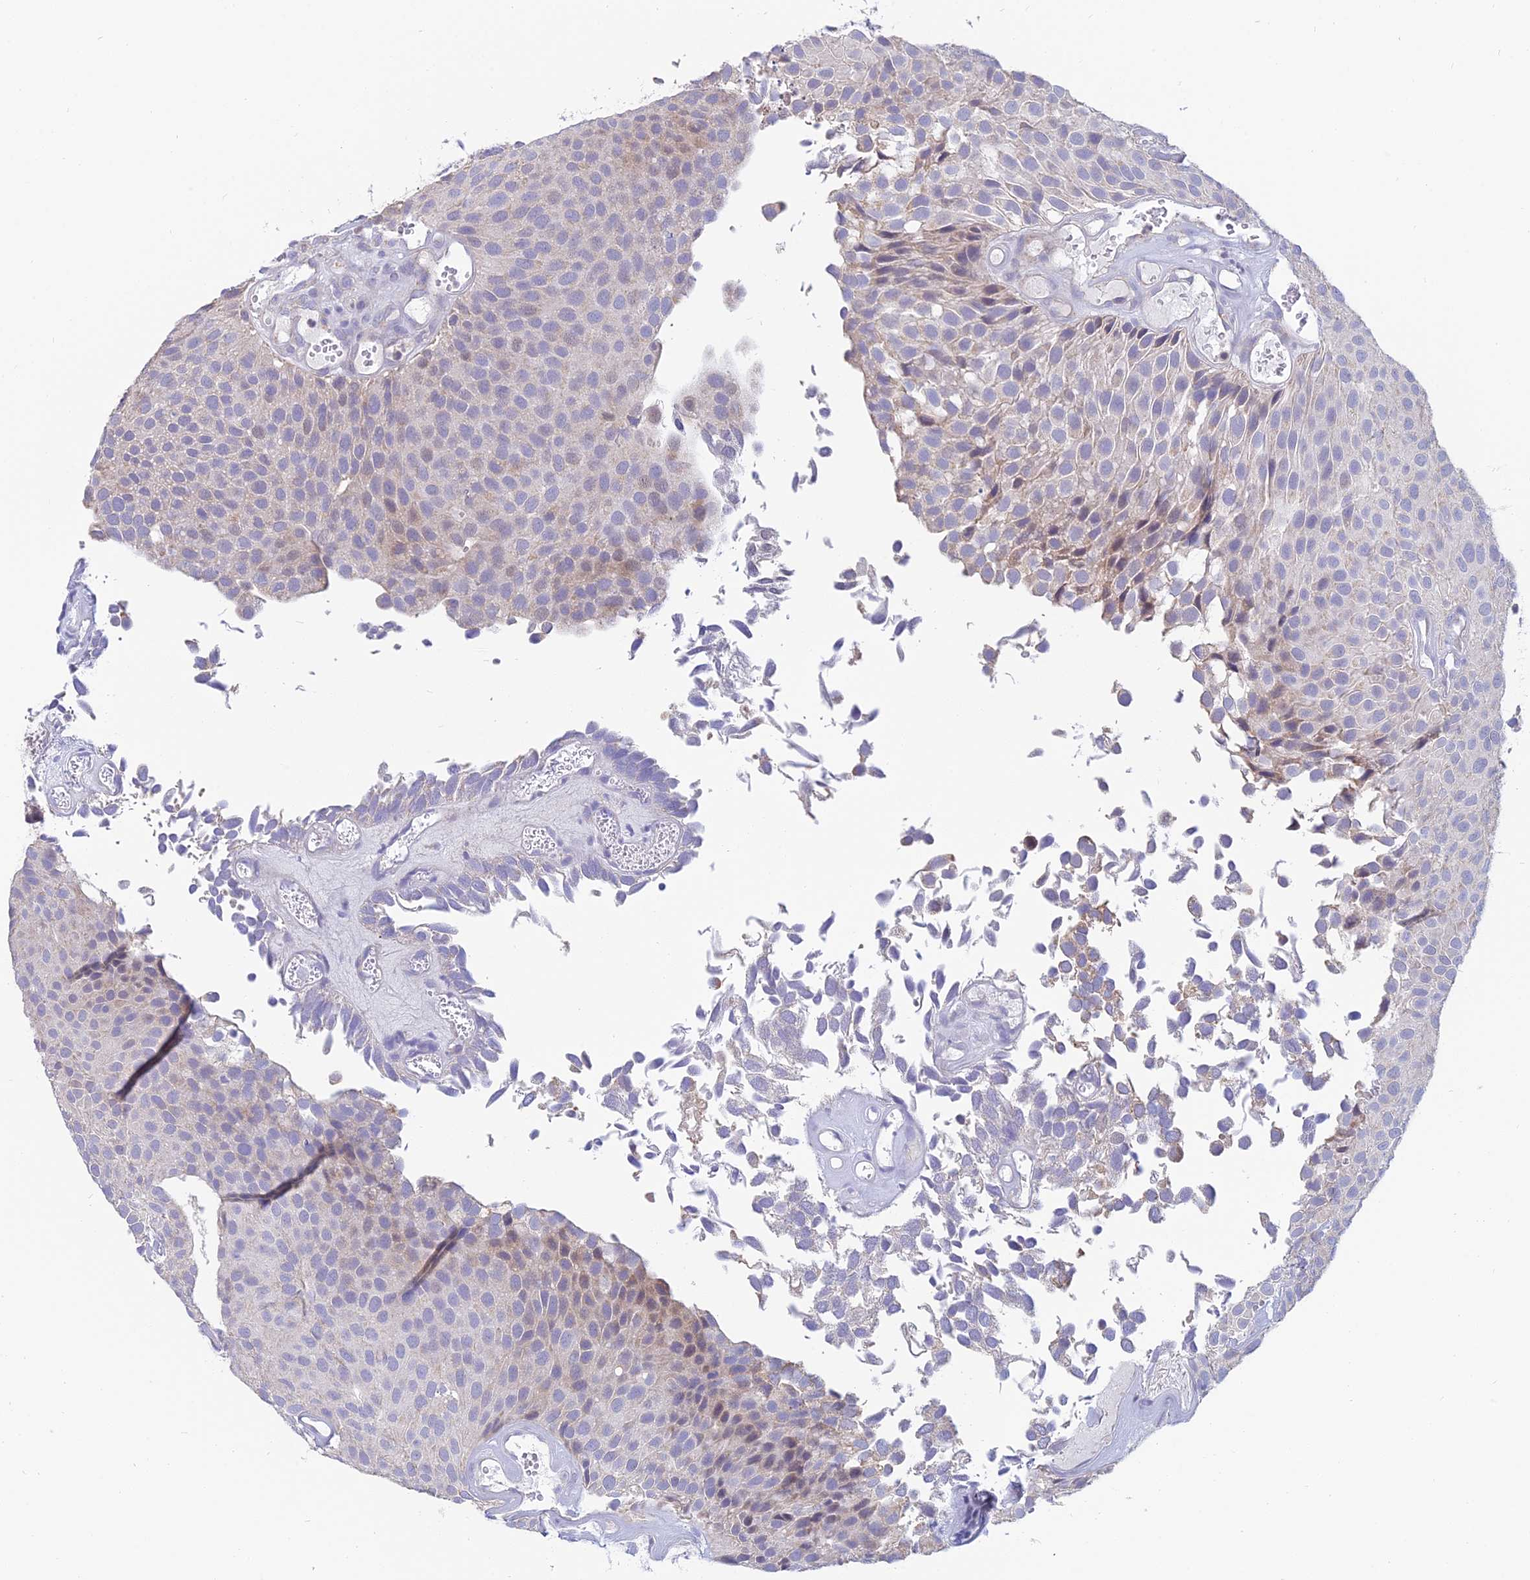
{"staining": {"intensity": "weak", "quantity": "<25%", "location": "cytoplasmic/membranous"}, "tissue": "urothelial cancer", "cell_type": "Tumor cells", "image_type": "cancer", "snomed": [{"axis": "morphology", "description": "Urothelial carcinoma, Low grade"}, {"axis": "topography", "description": "Urinary bladder"}], "caption": "This is an immunohistochemistry (IHC) photomicrograph of low-grade urothelial carcinoma. There is no positivity in tumor cells.", "gene": "CFAP206", "patient": {"sex": "male", "age": 89}}